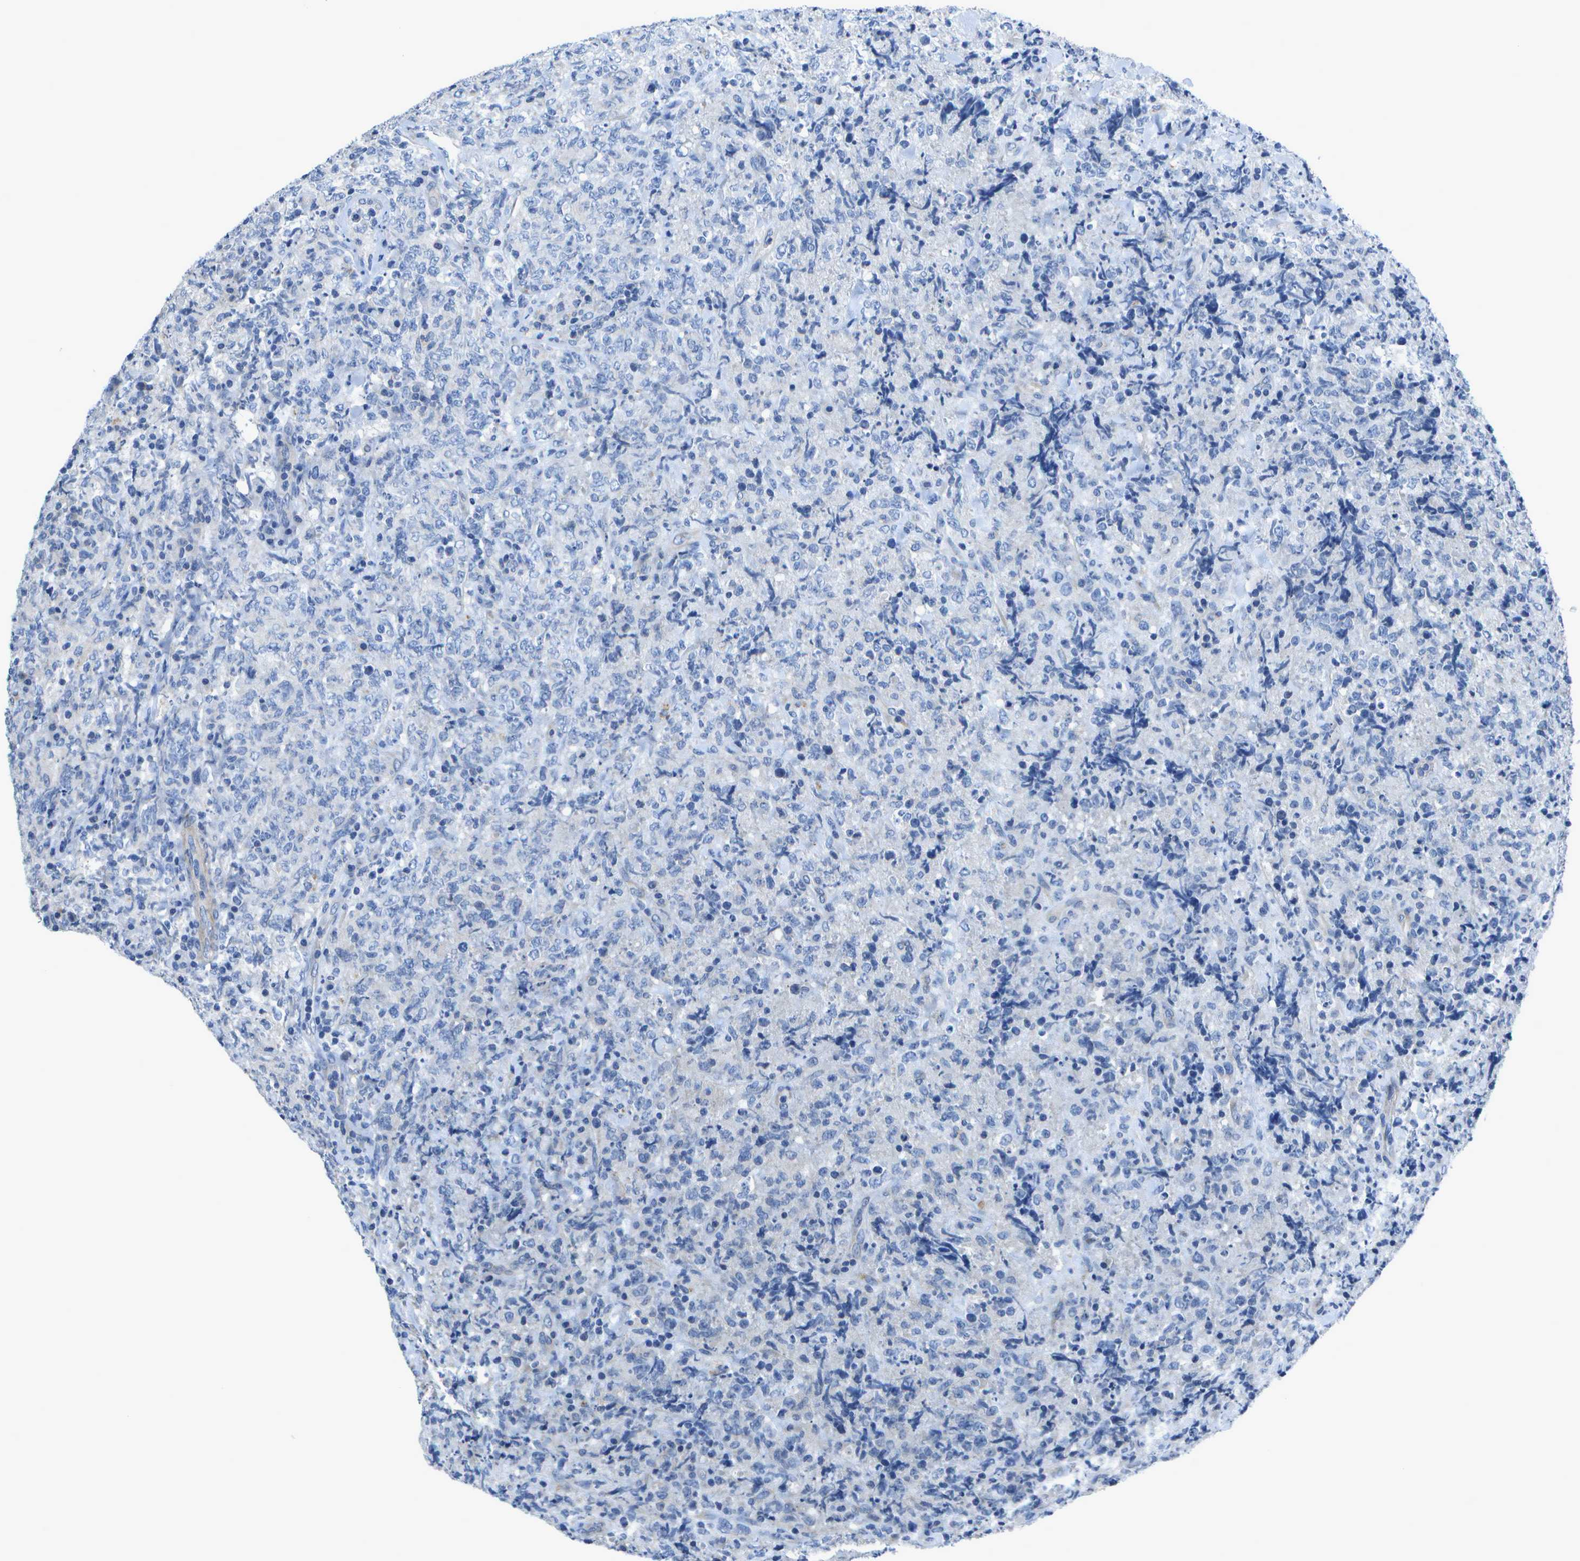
{"staining": {"intensity": "negative", "quantity": "none", "location": "none"}, "tissue": "lymphoma", "cell_type": "Tumor cells", "image_type": "cancer", "snomed": [{"axis": "morphology", "description": "Malignant lymphoma, non-Hodgkin's type, High grade"}, {"axis": "topography", "description": "Tonsil"}], "caption": "A photomicrograph of lymphoma stained for a protein exhibits no brown staining in tumor cells.", "gene": "DCT", "patient": {"sex": "female", "age": 36}}